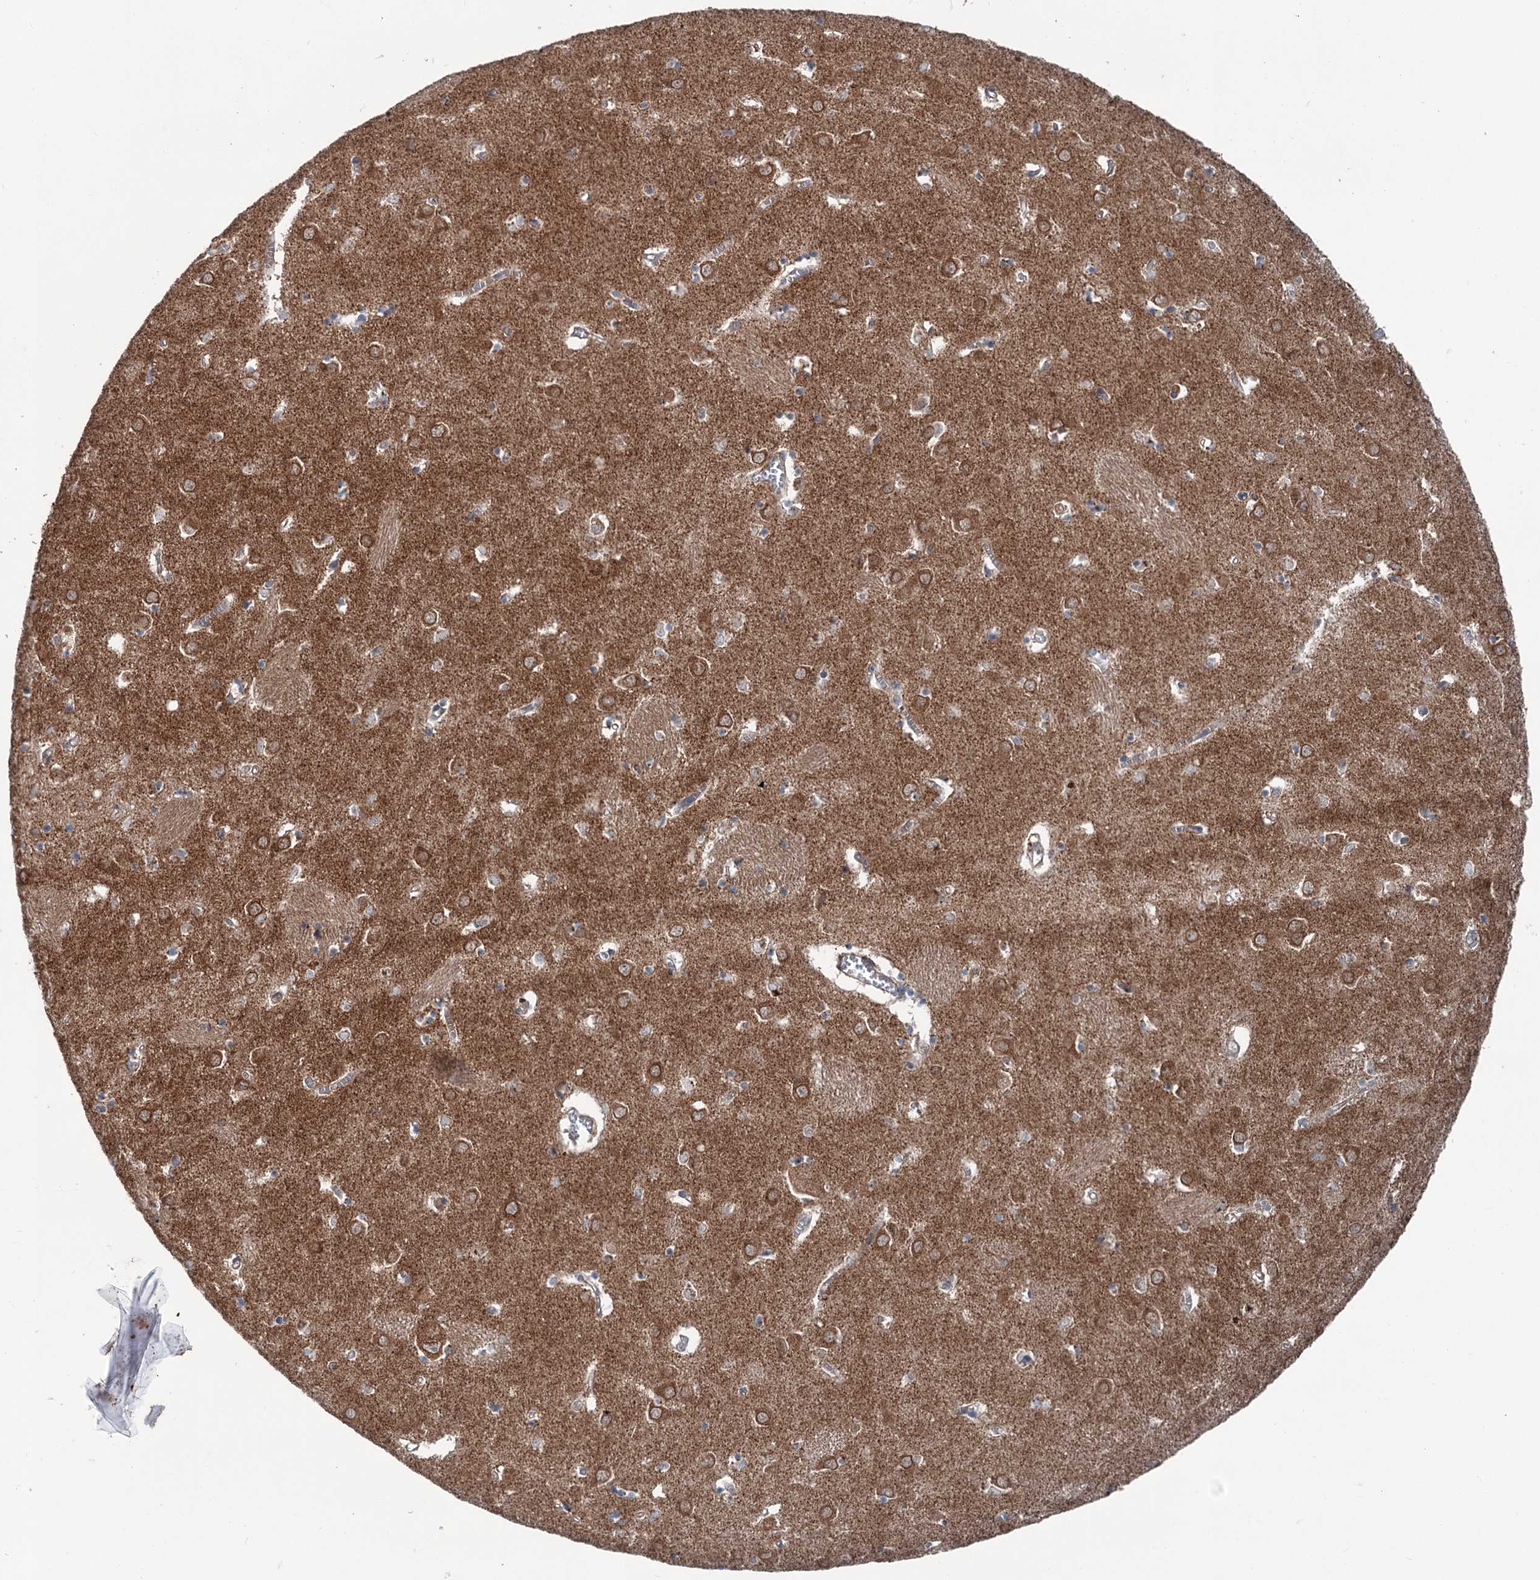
{"staining": {"intensity": "moderate", "quantity": "25%-75%", "location": "cytoplasmic/membranous"}, "tissue": "caudate", "cell_type": "Glial cells", "image_type": "normal", "snomed": [{"axis": "morphology", "description": "Normal tissue, NOS"}, {"axis": "topography", "description": "Lateral ventricle wall"}], "caption": "Immunohistochemistry micrograph of benign caudate: human caudate stained using IHC reveals medium levels of moderate protein expression localized specifically in the cytoplasmic/membranous of glial cells, appearing as a cytoplasmic/membranous brown color.", "gene": "CALCOCO1", "patient": {"sex": "male", "age": 70}}